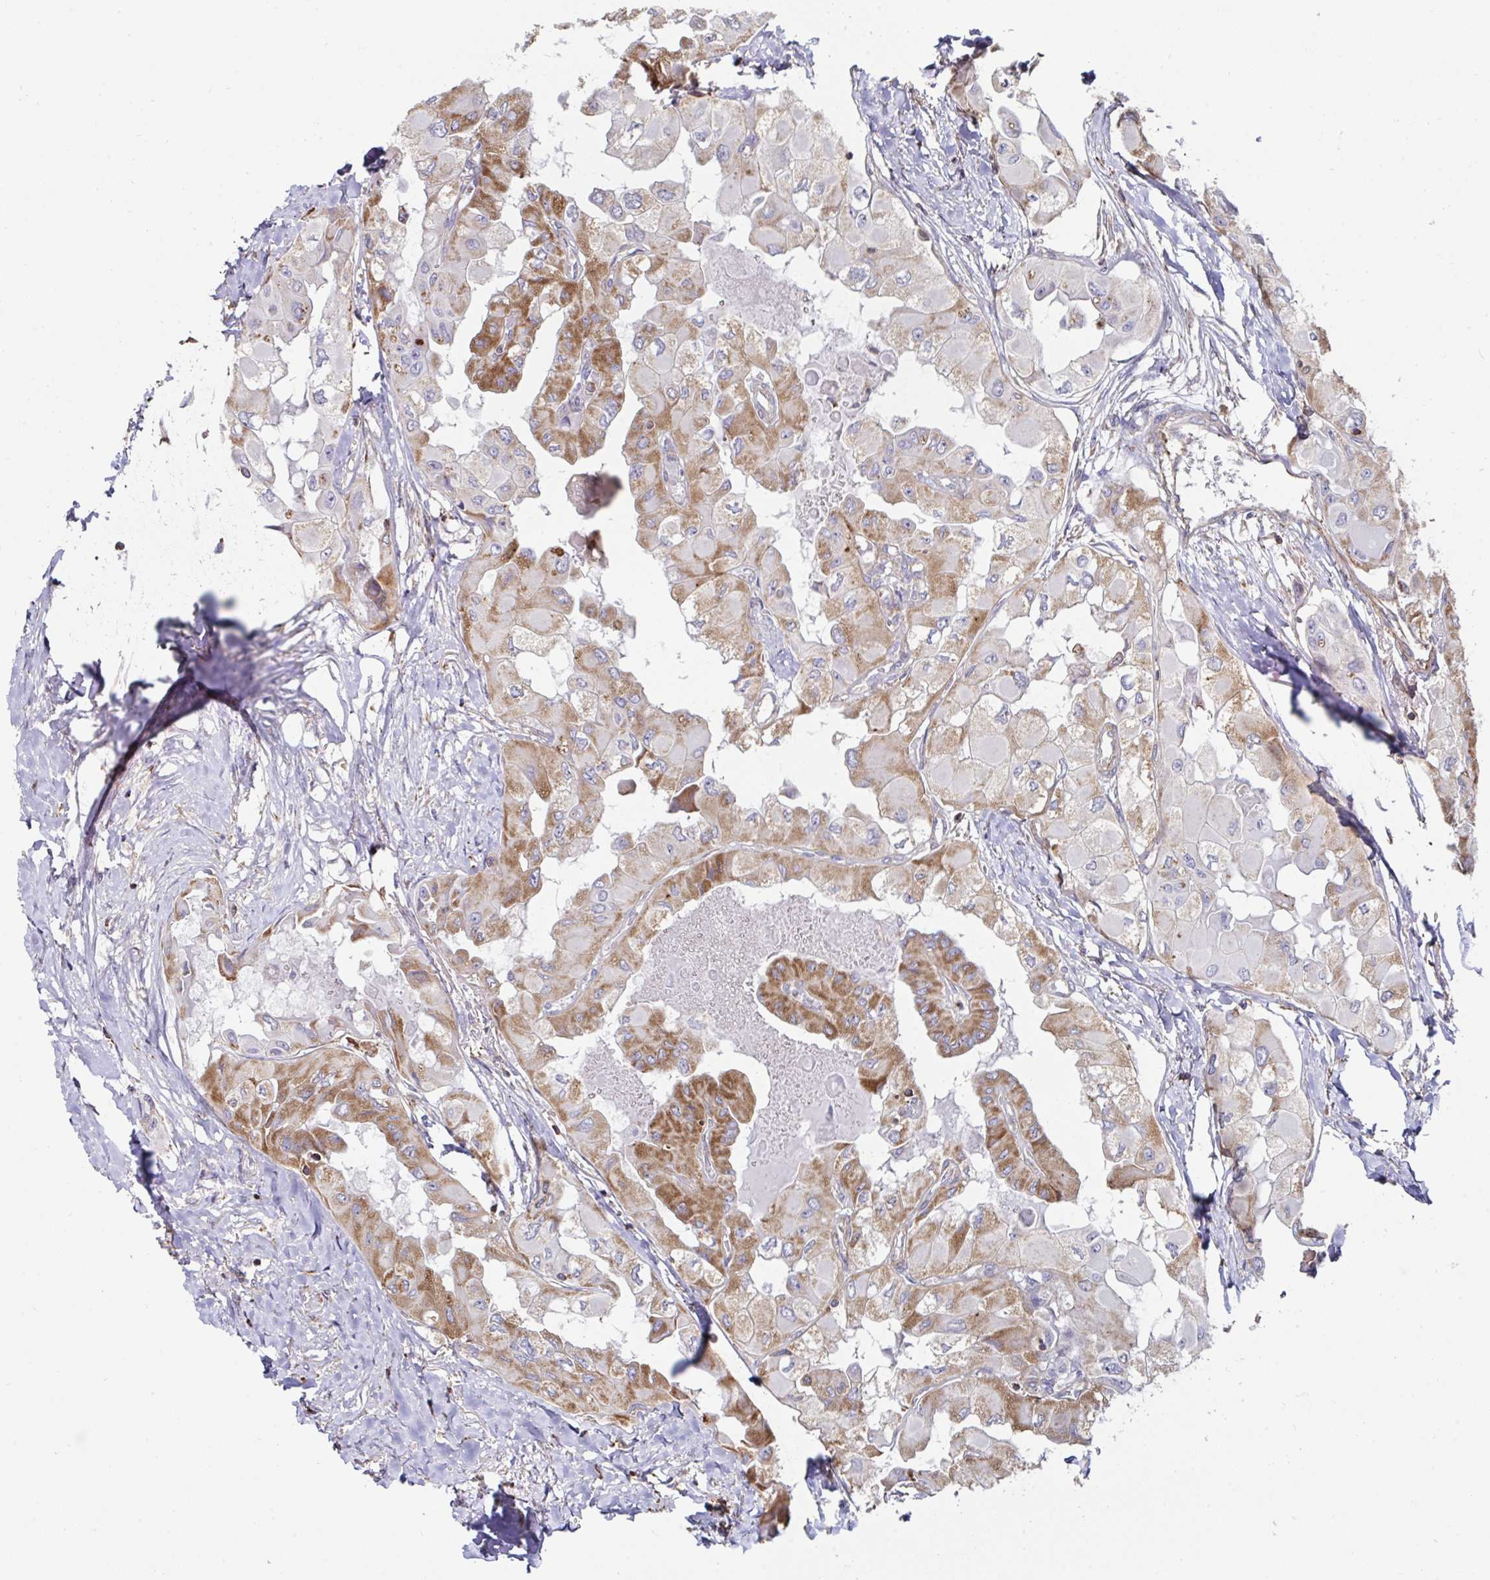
{"staining": {"intensity": "moderate", "quantity": ">75%", "location": "cytoplasmic/membranous"}, "tissue": "thyroid cancer", "cell_type": "Tumor cells", "image_type": "cancer", "snomed": [{"axis": "morphology", "description": "Normal tissue, NOS"}, {"axis": "morphology", "description": "Papillary adenocarcinoma, NOS"}, {"axis": "topography", "description": "Thyroid gland"}], "caption": "Papillary adenocarcinoma (thyroid) tissue displays moderate cytoplasmic/membranous expression in approximately >75% of tumor cells, visualized by immunohistochemistry.", "gene": "DZANK1", "patient": {"sex": "female", "age": 59}}